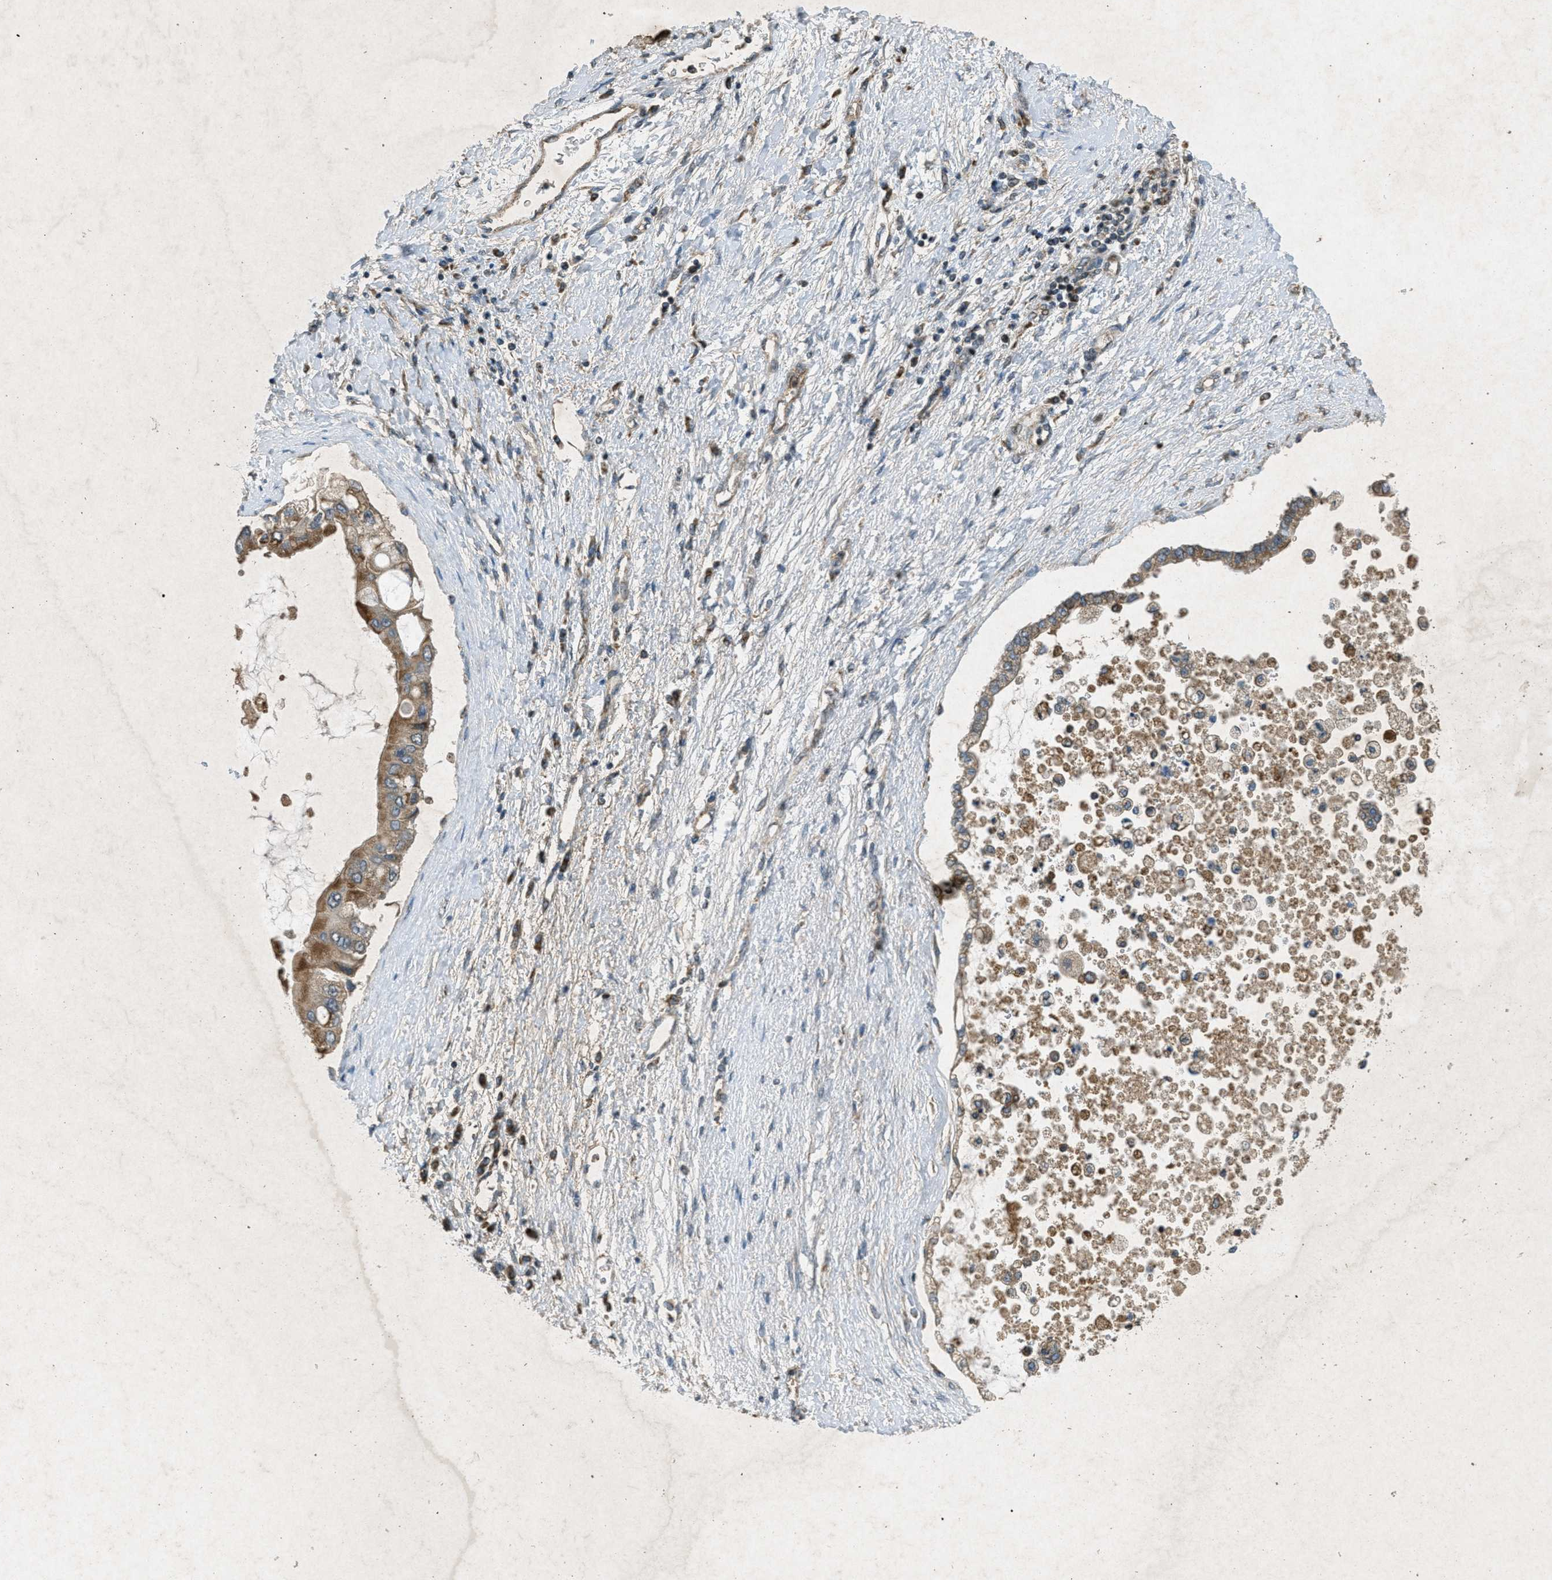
{"staining": {"intensity": "moderate", "quantity": ">75%", "location": "cytoplasmic/membranous"}, "tissue": "liver cancer", "cell_type": "Tumor cells", "image_type": "cancer", "snomed": [{"axis": "morphology", "description": "Cholangiocarcinoma"}, {"axis": "topography", "description": "Liver"}], "caption": "Immunohistochemical staining of human liver cancer demonstrates medium levels of moderate cytoplasmic/membranous staining in approximately >75% of tumor cells.", "gene": "PPP1R15A", "patient": {"sex": "male", "age": 50}}